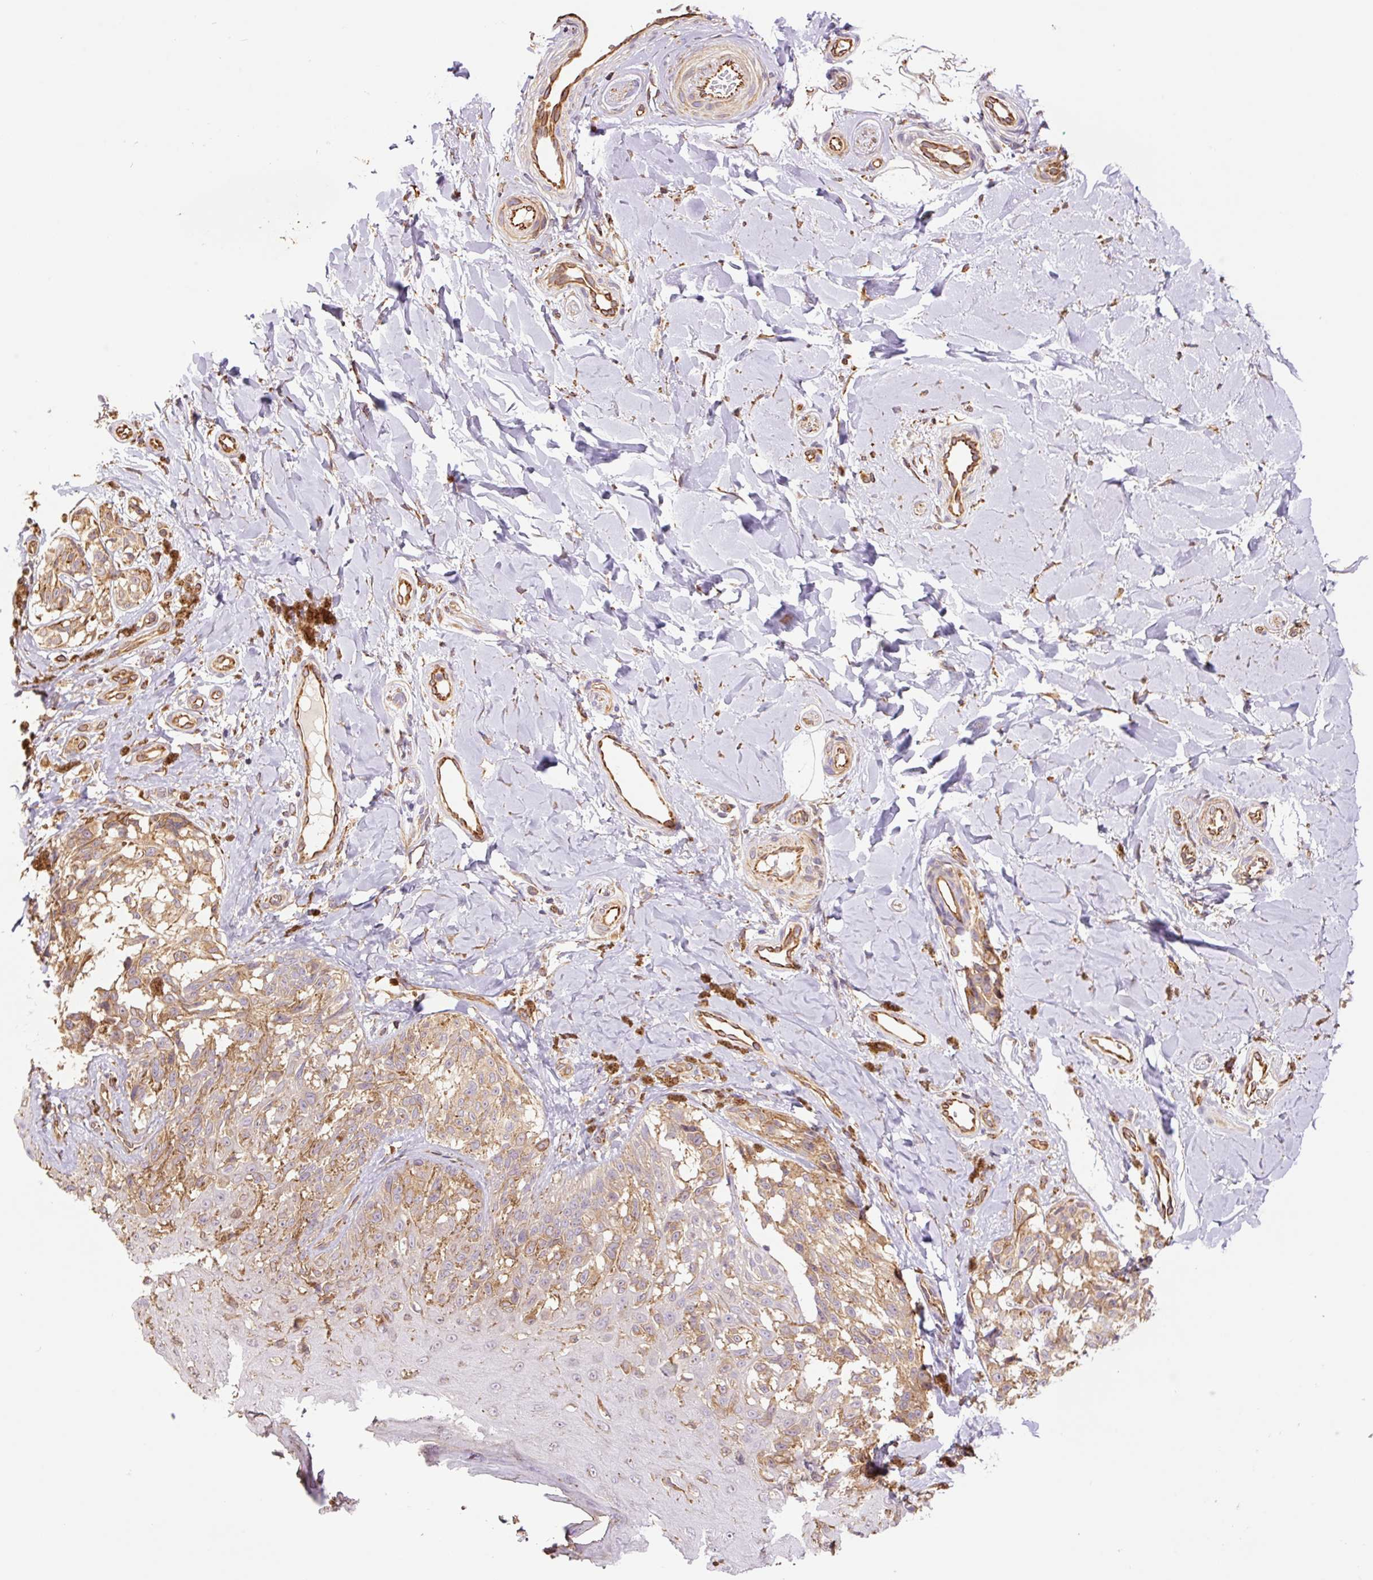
{"staining": {"intensity": "moderate", "quantity": ">75%", "location": "cytoplasmic/membranous"}, "tissue": "melanoma", "cell_type": "Tumor cells", "image_type": "cancer", "snomed": [{"axis": "morphology", "description": "Malignant melanoma, NOS"}, {"axis": "topography", "description": "Skin"}], "caption": "DAB (3,3'-diaminobenzidine) immunohistochemical staining of human malignant melanoma demonstrates moderate cytoplasmic/membranous protein staining in approximately >75% of tumor cells. The staining is performed using DAB (3,3'-diaminobenzidine) brown chromogen to label protein expression. The nuclei are counter-stained blue using hematoxylin.", "gene": "PCK2", "patient": {"sex": "female", "age": 65}}